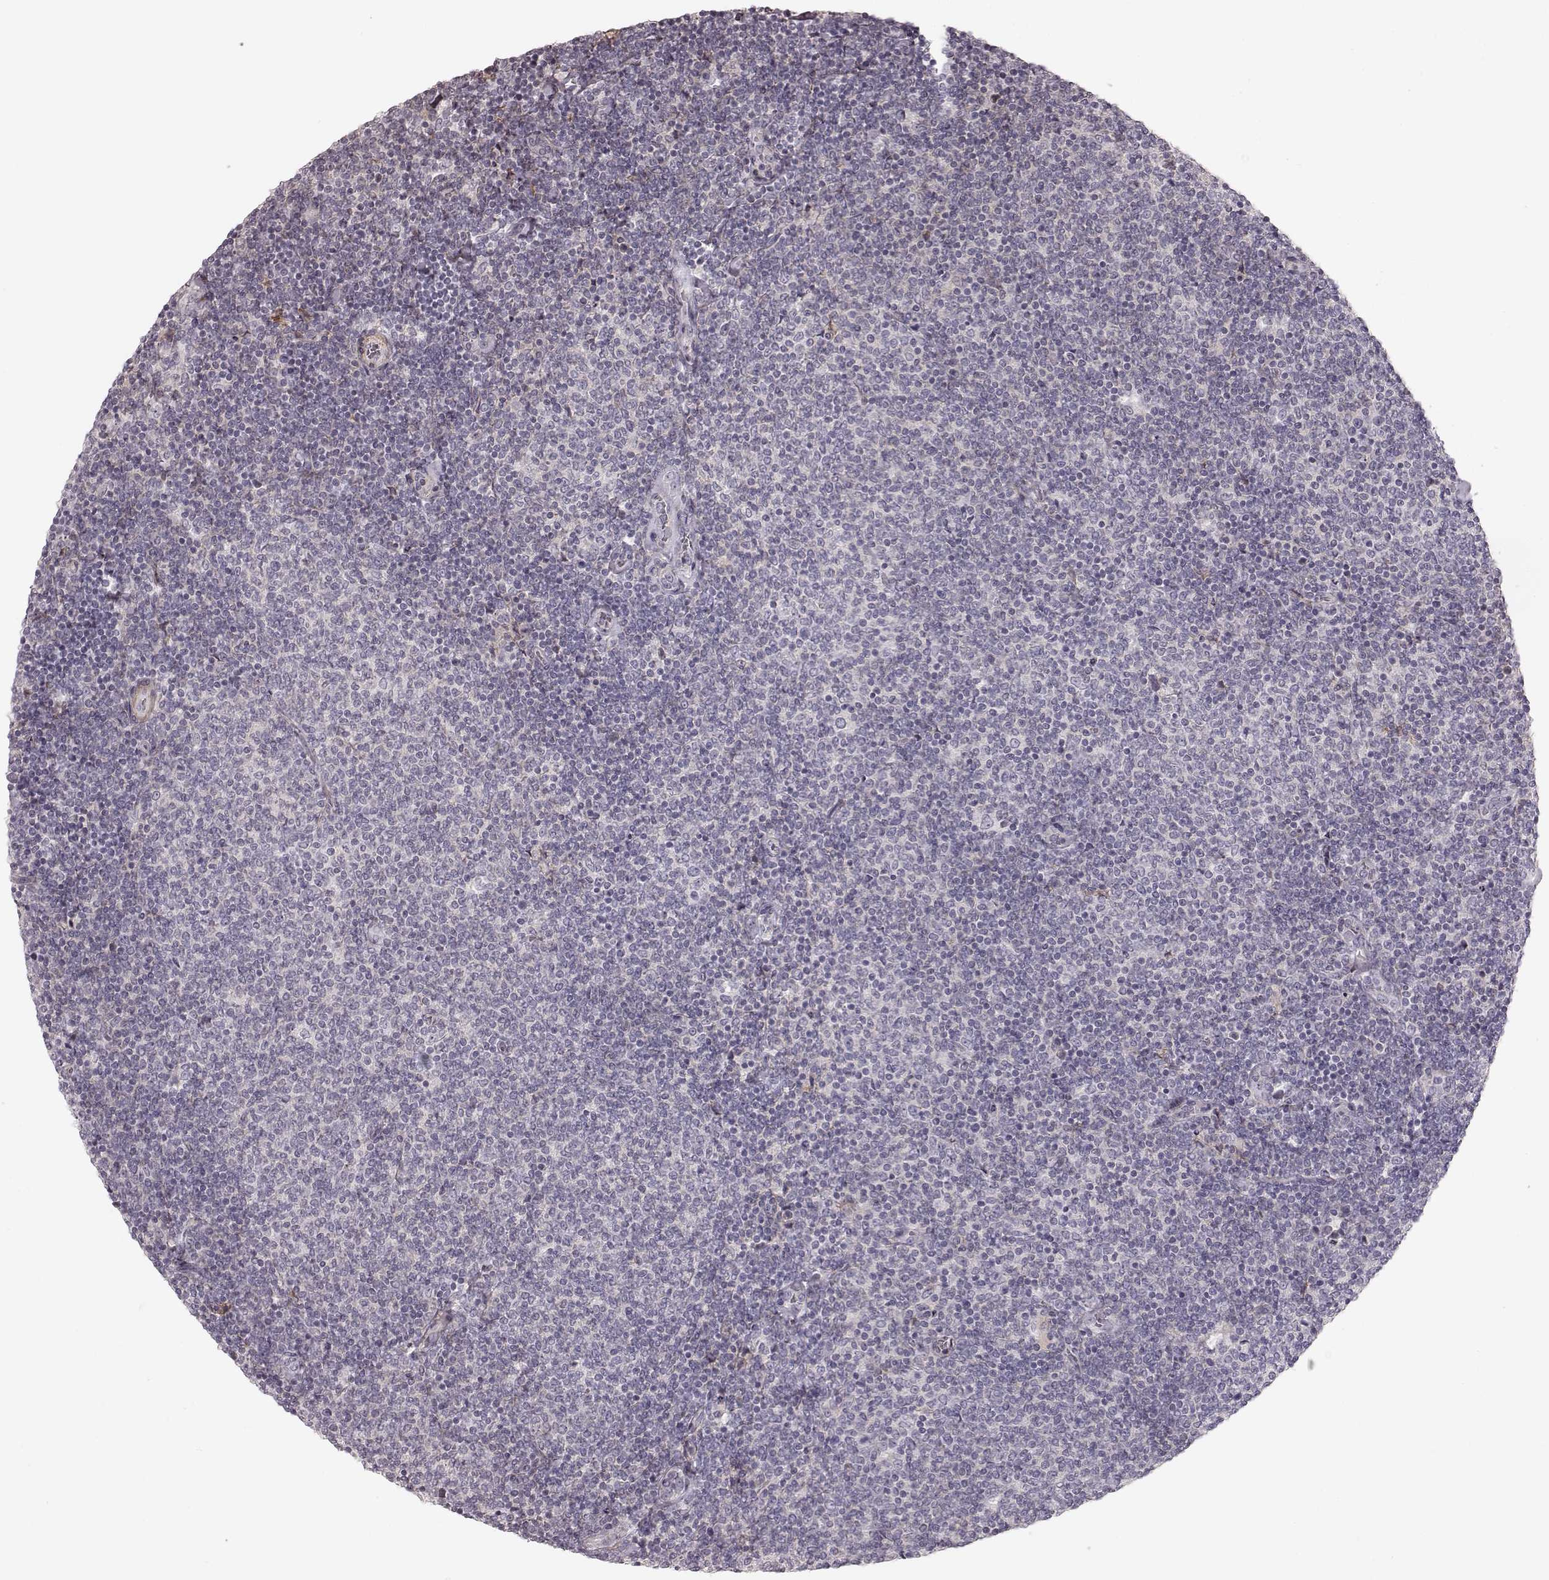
{"staining": {"intensity": "negative", "quantity": "none", "location": "none"}, "tissue": "lymphoma", "cell_type": "Tumor cells", "image_type": "cancer", "snomed": [{"axis": "morphology", "description": "Malignant lymphoma, non-Hodgkin's type, Low grade"}, {"axis": "topography", "description": "Lymph node"}], "caption": "Micrograph shows no significant protein expression in tumor cells of lymphoma. (DAB (3,3'-diaminobenzidine) immunohistochemistry (IHC) with hematoxylin counter stain).", "gene": "PRLHR", "patient": {"sex": "male", "age": 52}}